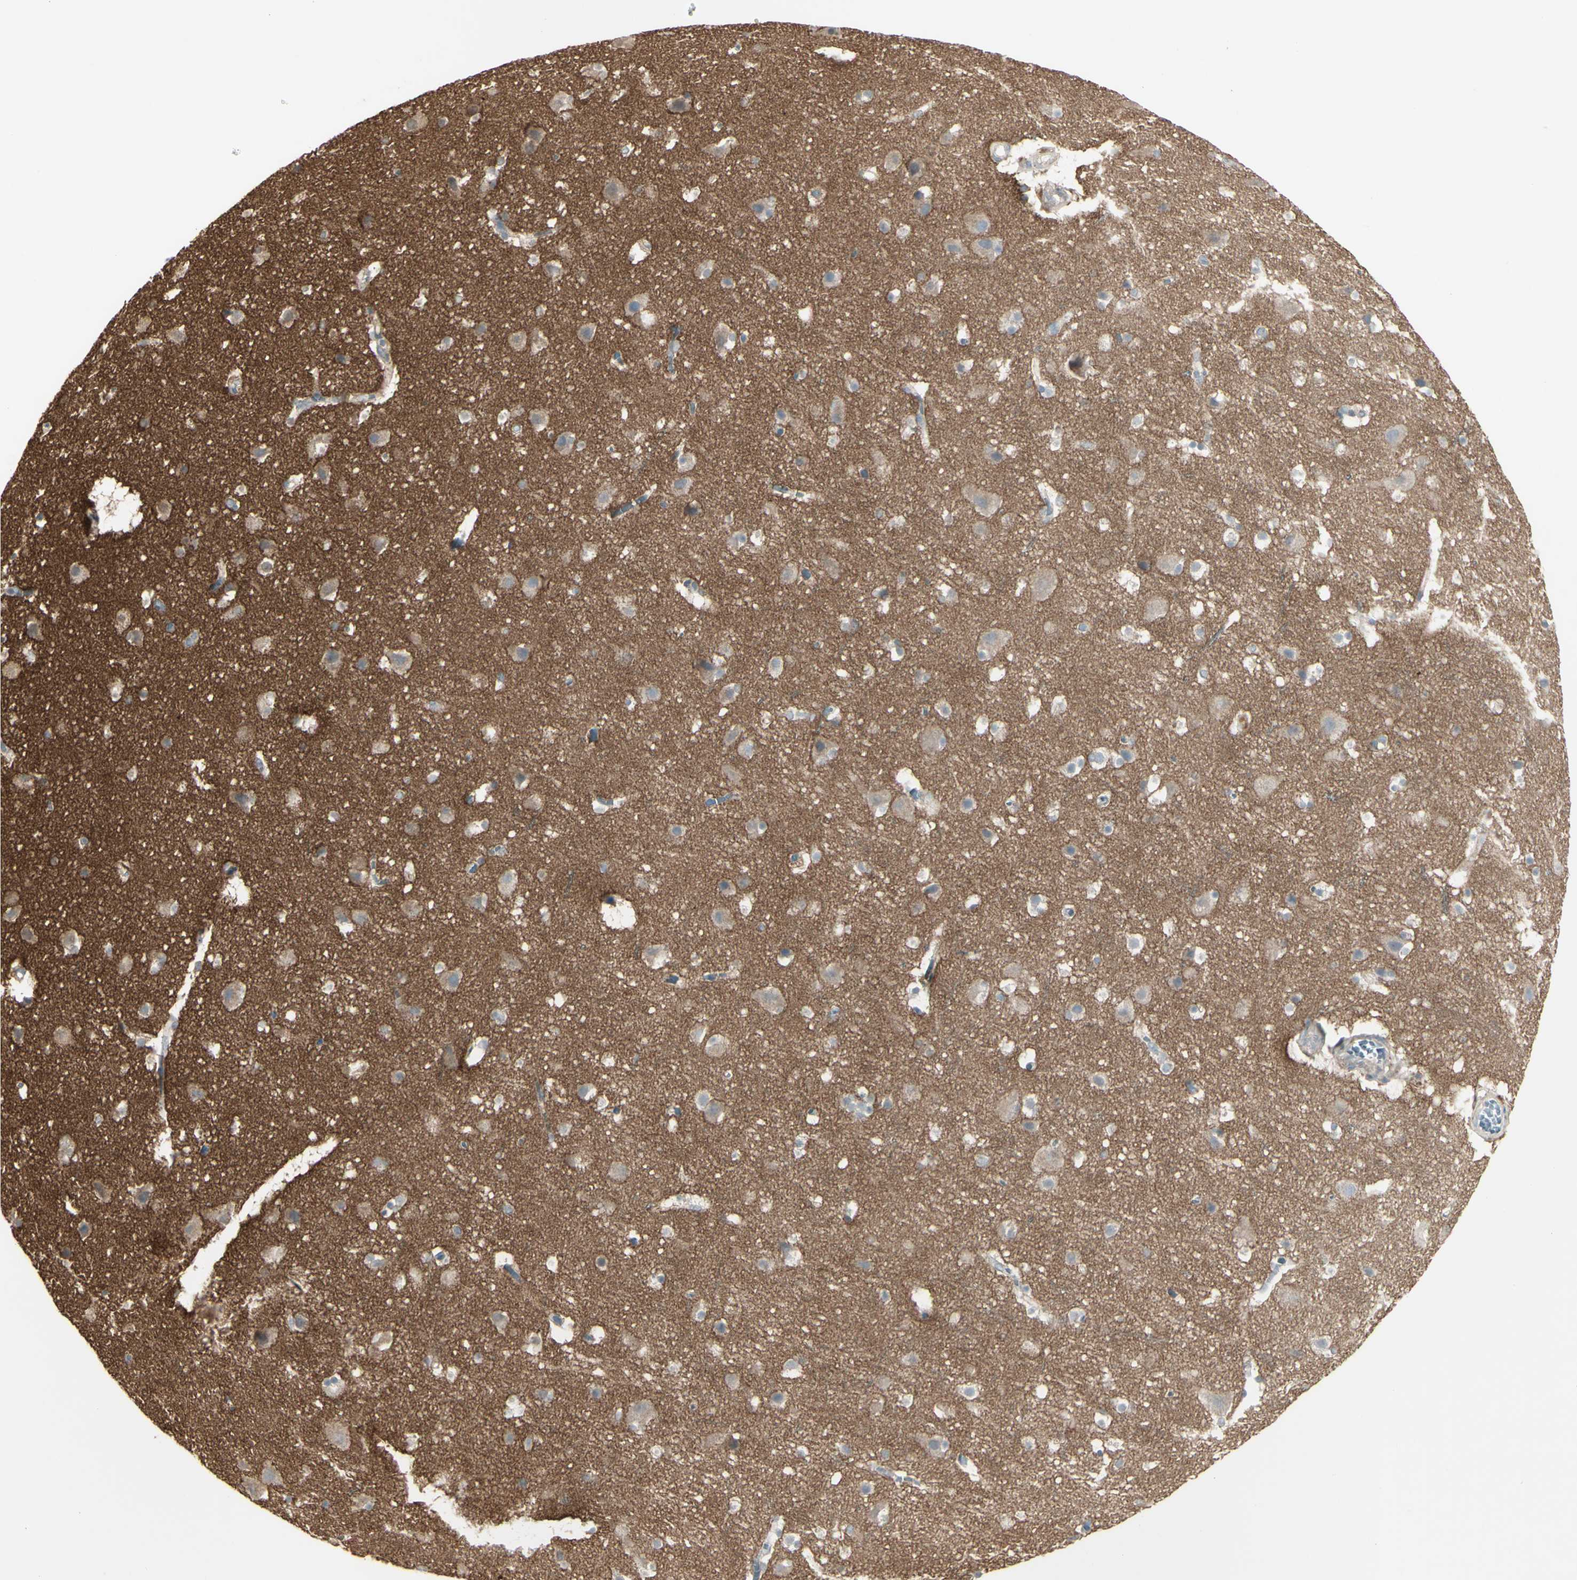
{"staining": {"intensity": "negative", "quantity": "none", "location": "none"}, "tissue": "cerebral cortex", "cell_type": "Endothelial cells", "image_type": "normal", "snomed": [{"axis": "morphology", "description": "Normal tissue, NOS"}, {"axis": "topography", "description": "Cerebral cortex"}], "caption": "Human cerebral cortex stained for a protein using immunohistochemistry (IHC) demonstrates no positivity in endothelial cells.", "gene": "CD276", "patient": {"sex": "male", "age": 45}}